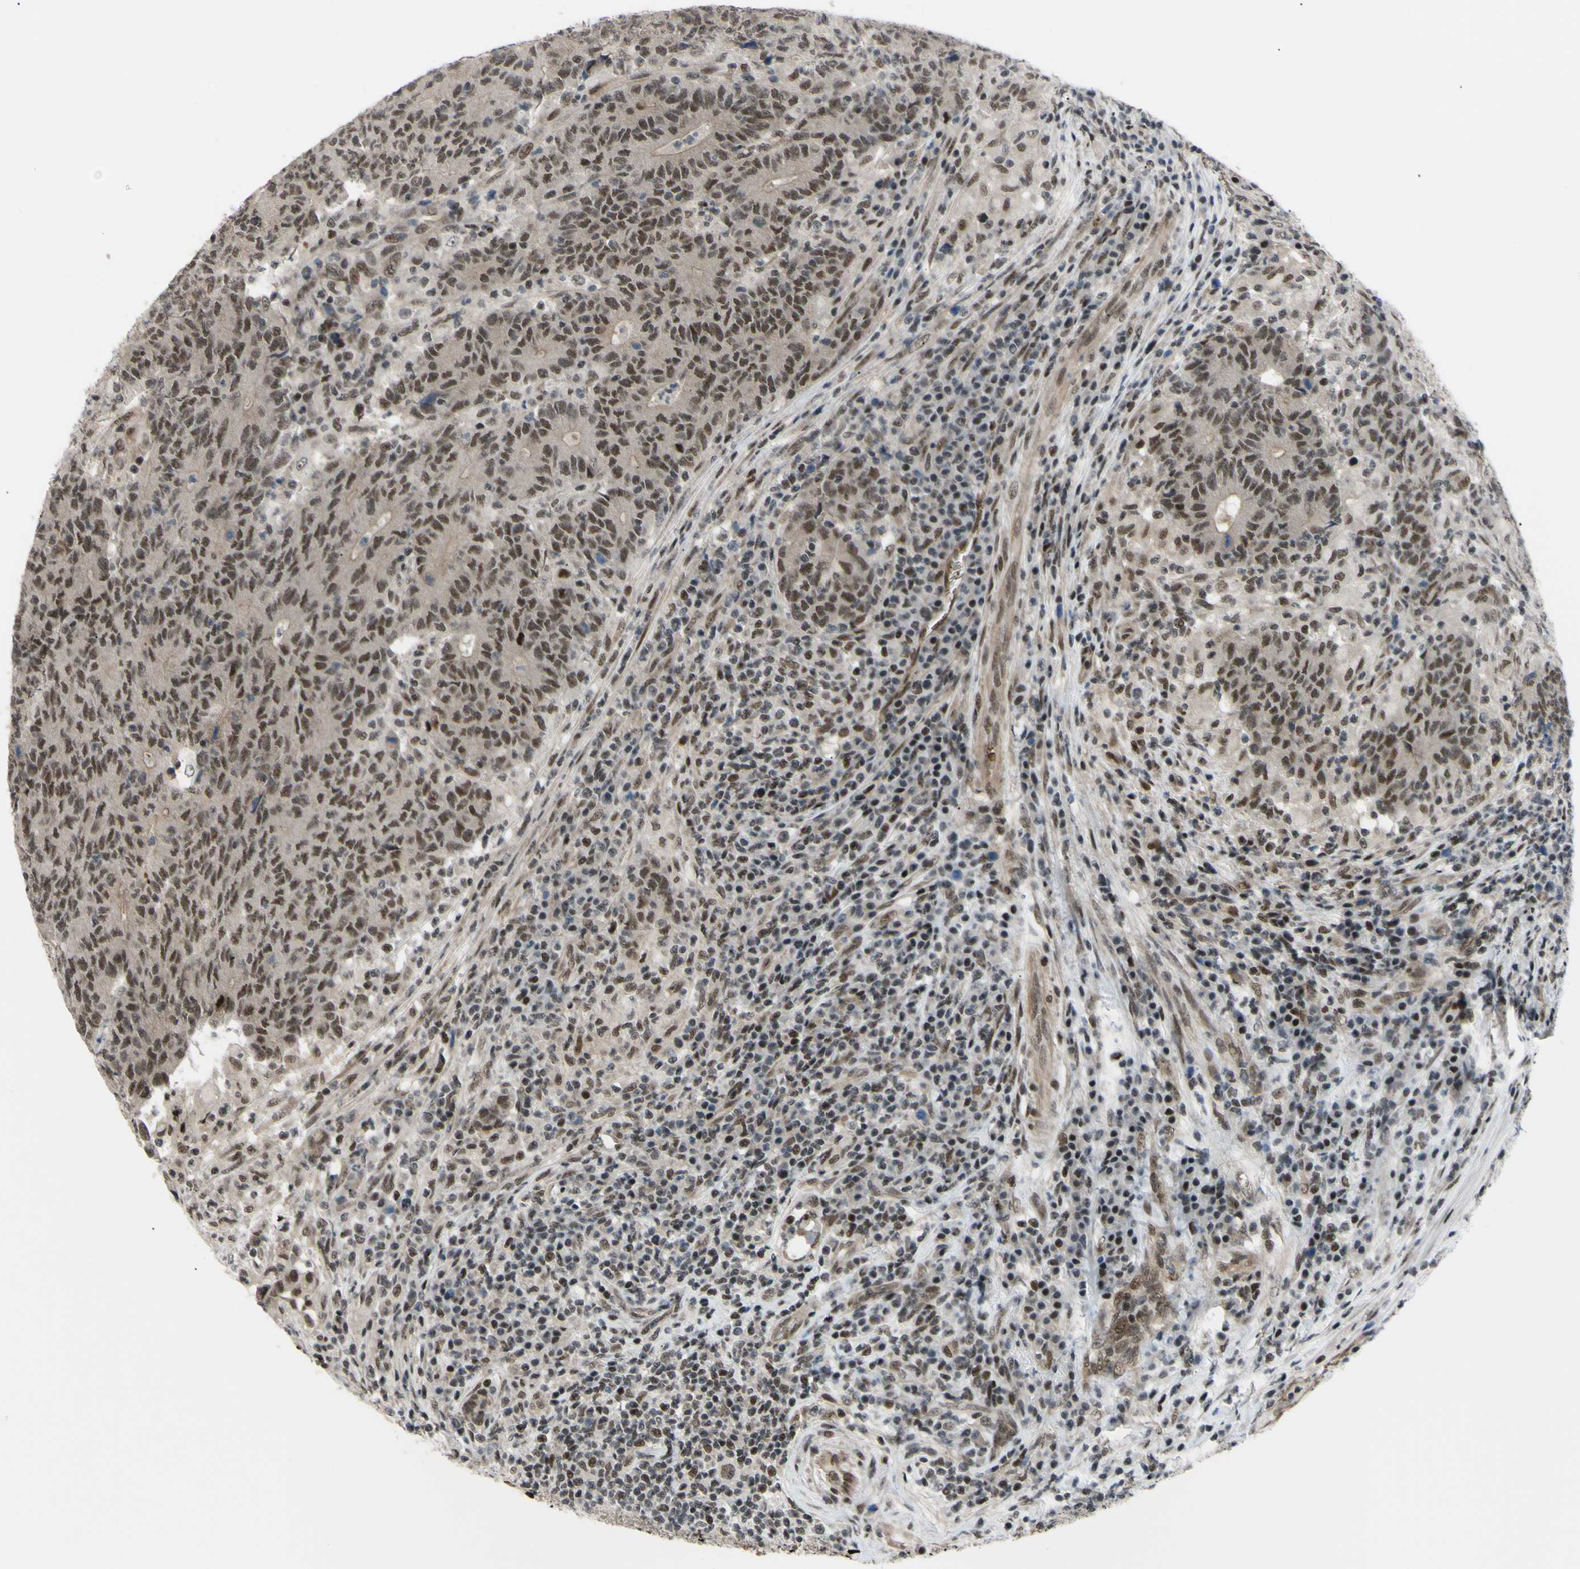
{"staining": {"intensity": "moderate", "quantity": ">75%", "location": "nuclear"}, "tissue": "colorectal cancer", "cell_type": "Tumor cells", "image_type": "cancer", "snomed": [{"axis": "morphology", "description": "Normal tissue, NOS"}, {"axis": "morphology", "description": "Adenocarcinoma, NOS"}, {"axis": "topography", "description": "Colon"}], "caption": "Protein staining by IHC displays moderate nuclear expression in about >75% of tumor cells in colorectal adenocarcinoma.", "gene": "THAP12", "patient": {"sex": "female", "age": 75}}